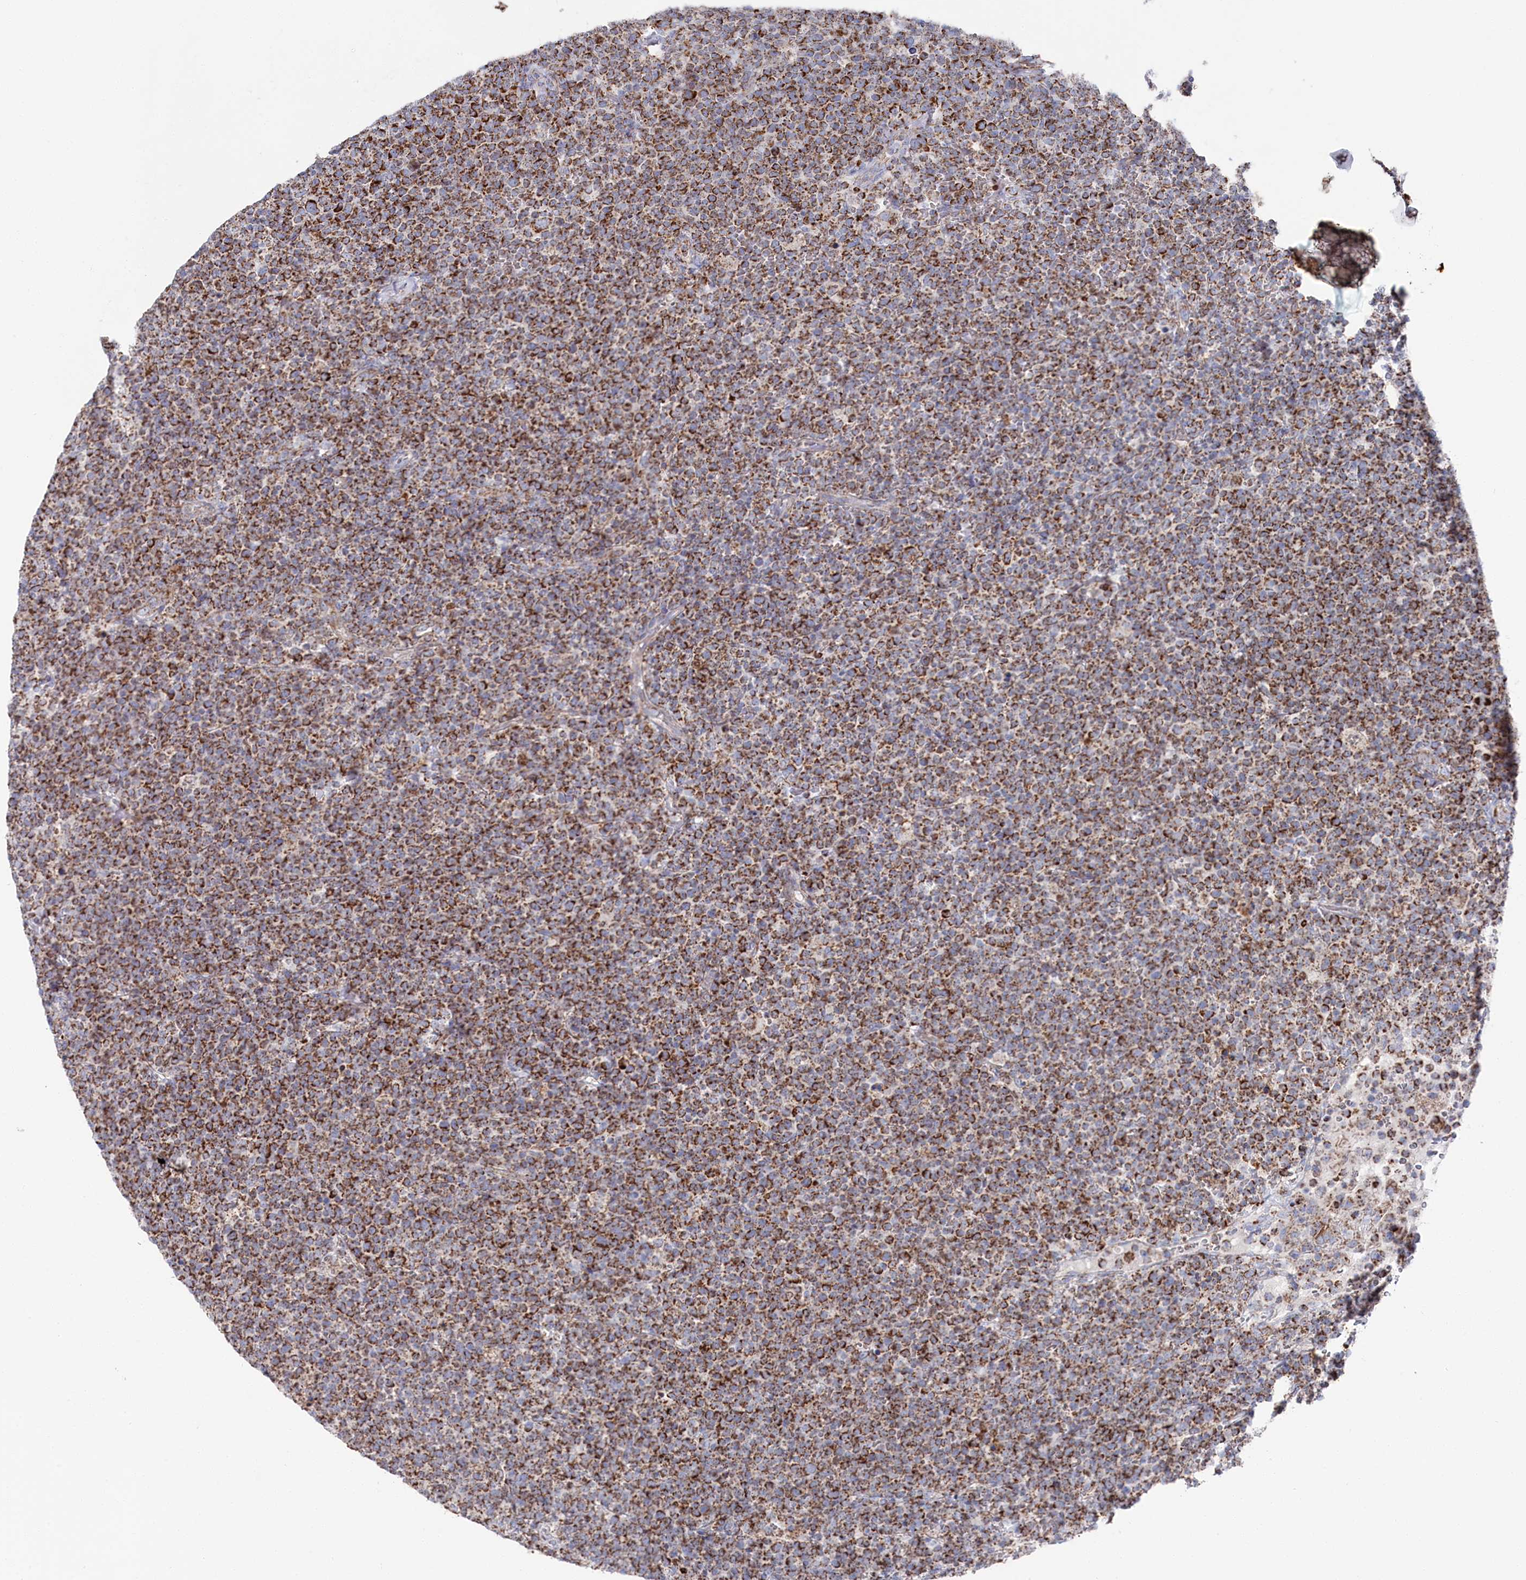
{"staining": {"intensity": "strong", "quantity": ">75%", "location": "cytoplasmic/membranous"}, "tissue": "lymphoma", "cell_type": "Tumor cells", "image_type": "cancer", "snomed": [{"axis": "morphology", "description": "Malignant lymphoma, non-Hodgkin's type, High grade"}, {"axis": "topography", "description": "Lymph node"}], "caption": "Tumor cells reveal high levels of strong cytoplasmic/membranous expression in approximately >75% of cells in lymphoma.", "gene": "GLS2", "patient": {"sex": "male", "age": 61}}